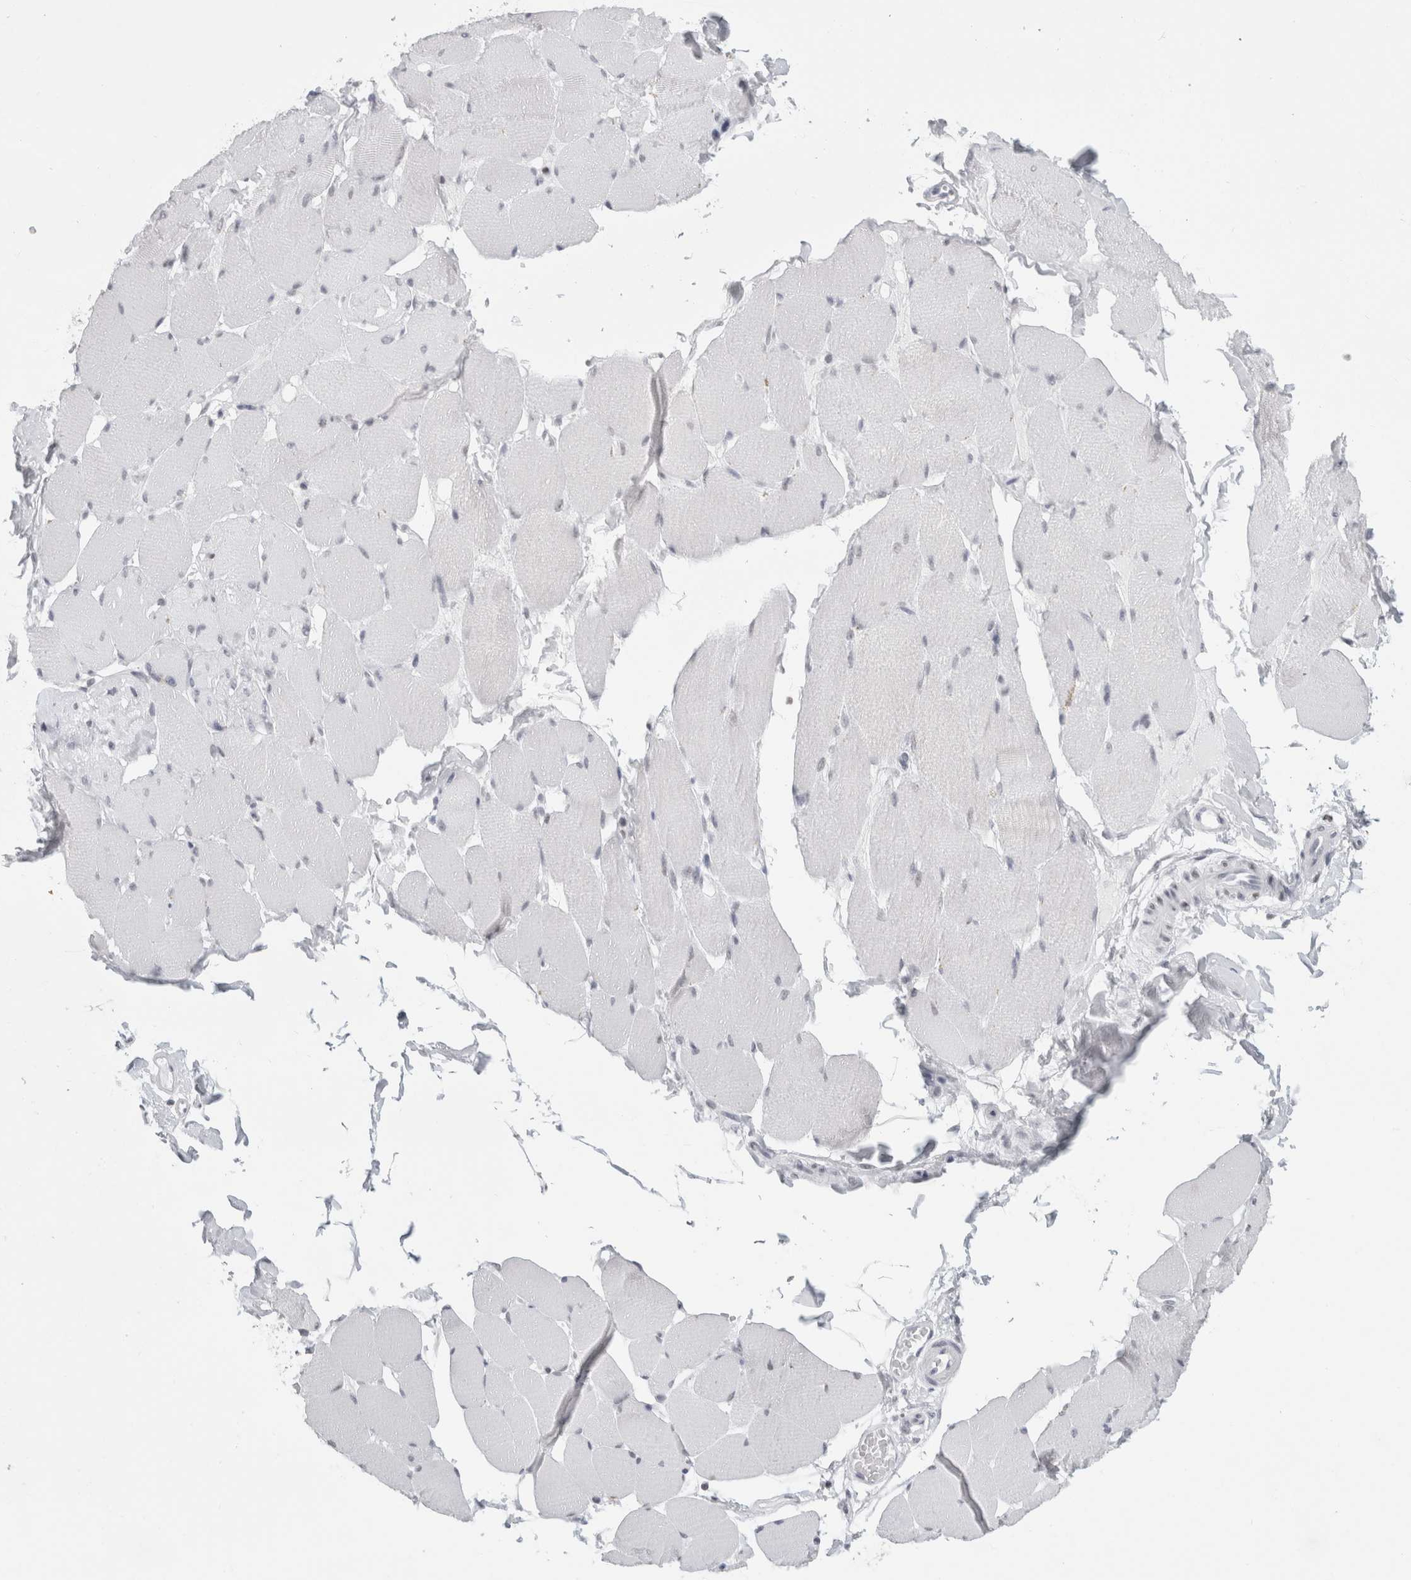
{"staining": {"intensity": "negative", "quantity": "none", "location": "none"}, "tissue": "skeletal muscle", "cell_type": "Myocytes", "image_type": "normal", "snomed": [{"axis": "morphology", "description": "Normal tissue, NOS"}, {"axis": "topography", "description": "Skin"}, {"axis": "topography", "description": "Skeletal muscle"}], "caption": "Immunohistochemistry micrograph of unremarkable skeletal muscle stained for a protein (brown), which shows no staining in myocytes.", "gene": "SMARCC1", "patient": {"sex": "male", "age": 83}}